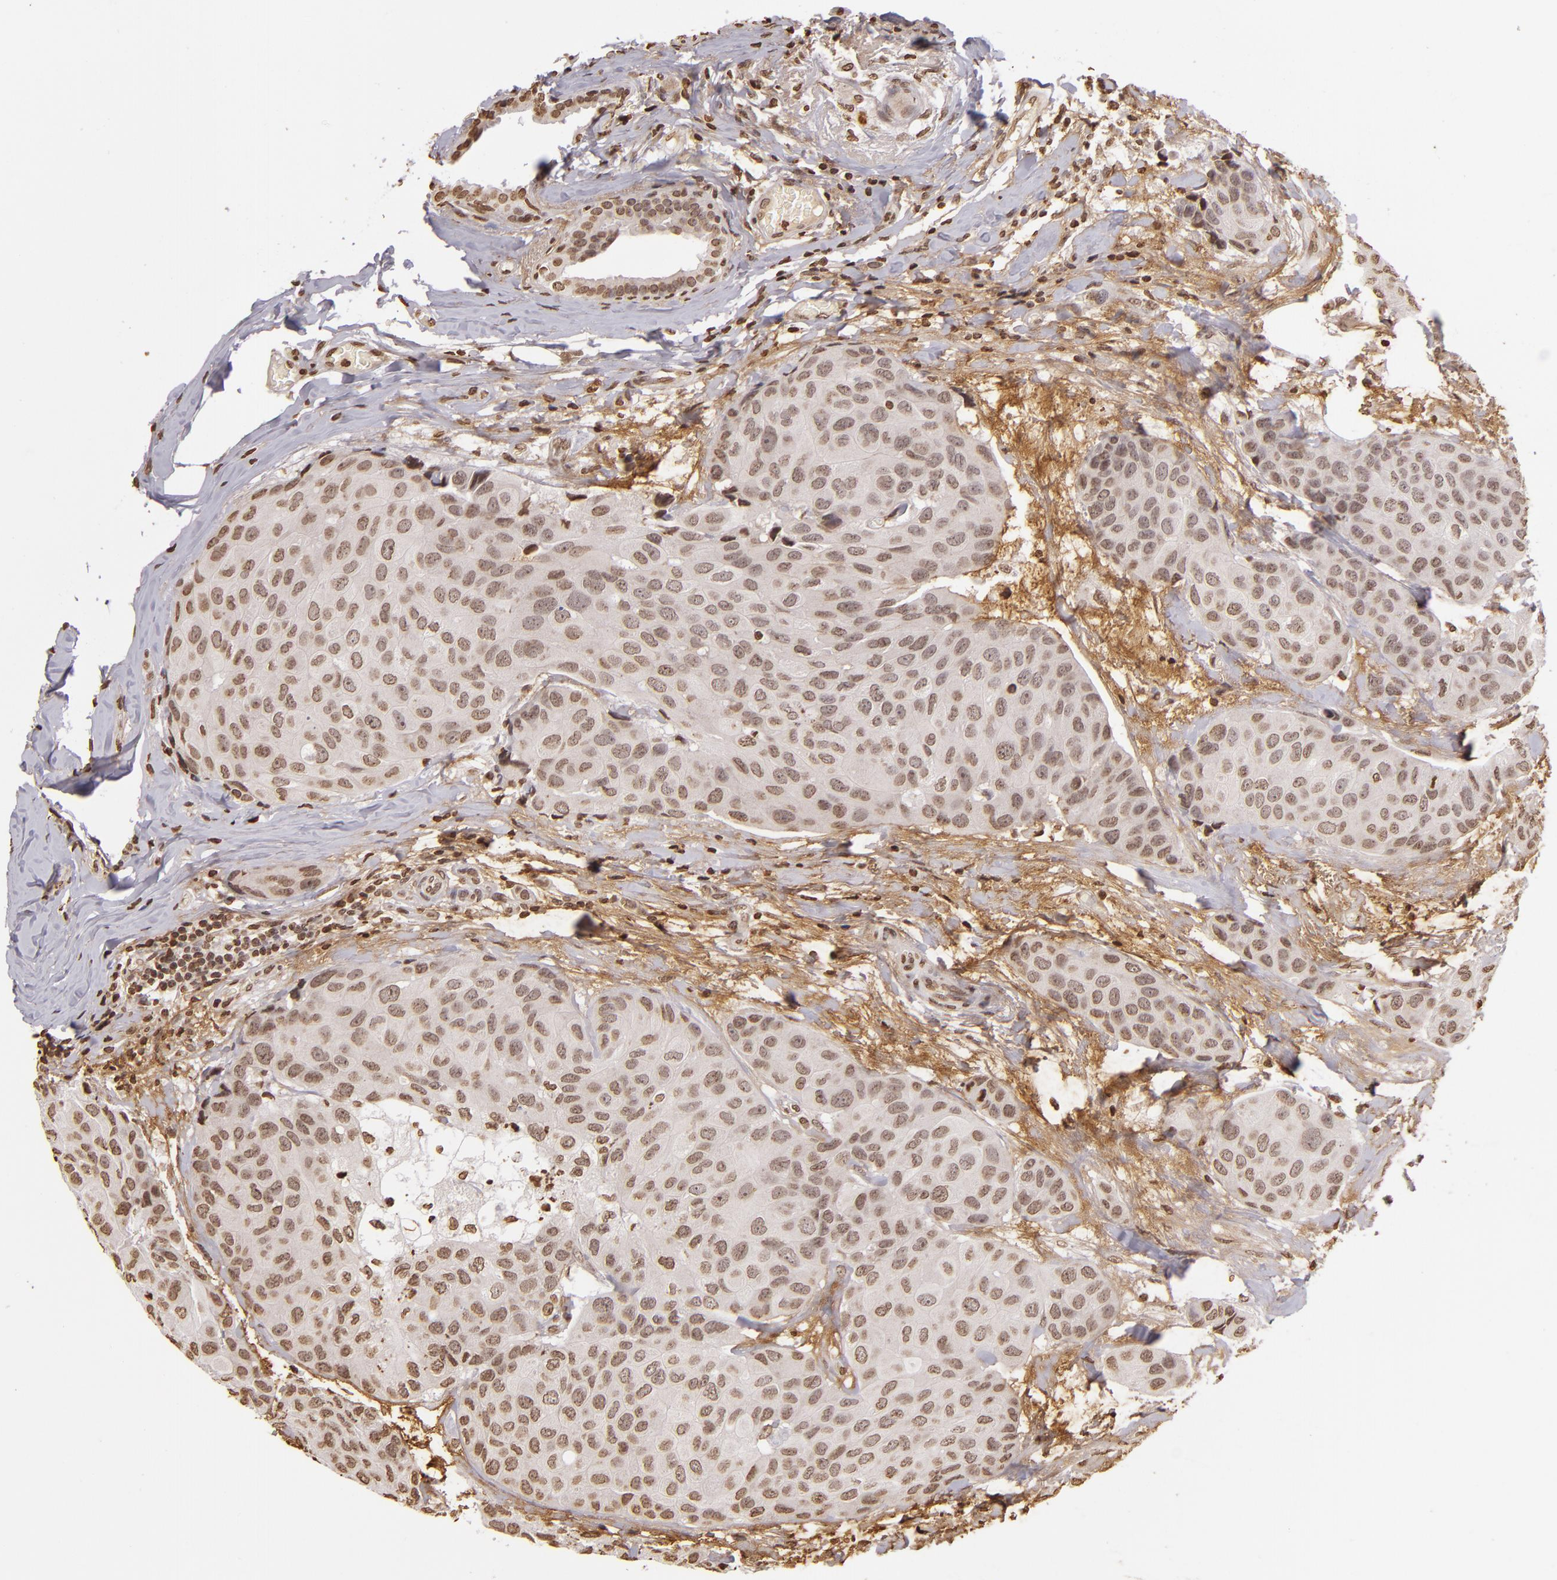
{"staining": {"intensity": "moderate", "quantity": ">75%", "location": "nuclear"}, "tissue": "breast cancer", "cell_type": "Tumor cells", "image_type": "cancer", "snomed": [{"axis": "morphology", "description": "Duct carcinoma"}, {"axis": "topography", "description": "Breast"}], "caption": "Breast invasive ductal carcinoma tissue shows moderate nuclear expression in approximately >75% of tumor cells, visualized by immunohistochemistry.", "gene": "THRB", "patient": {"sex": "female", "age": 68}}